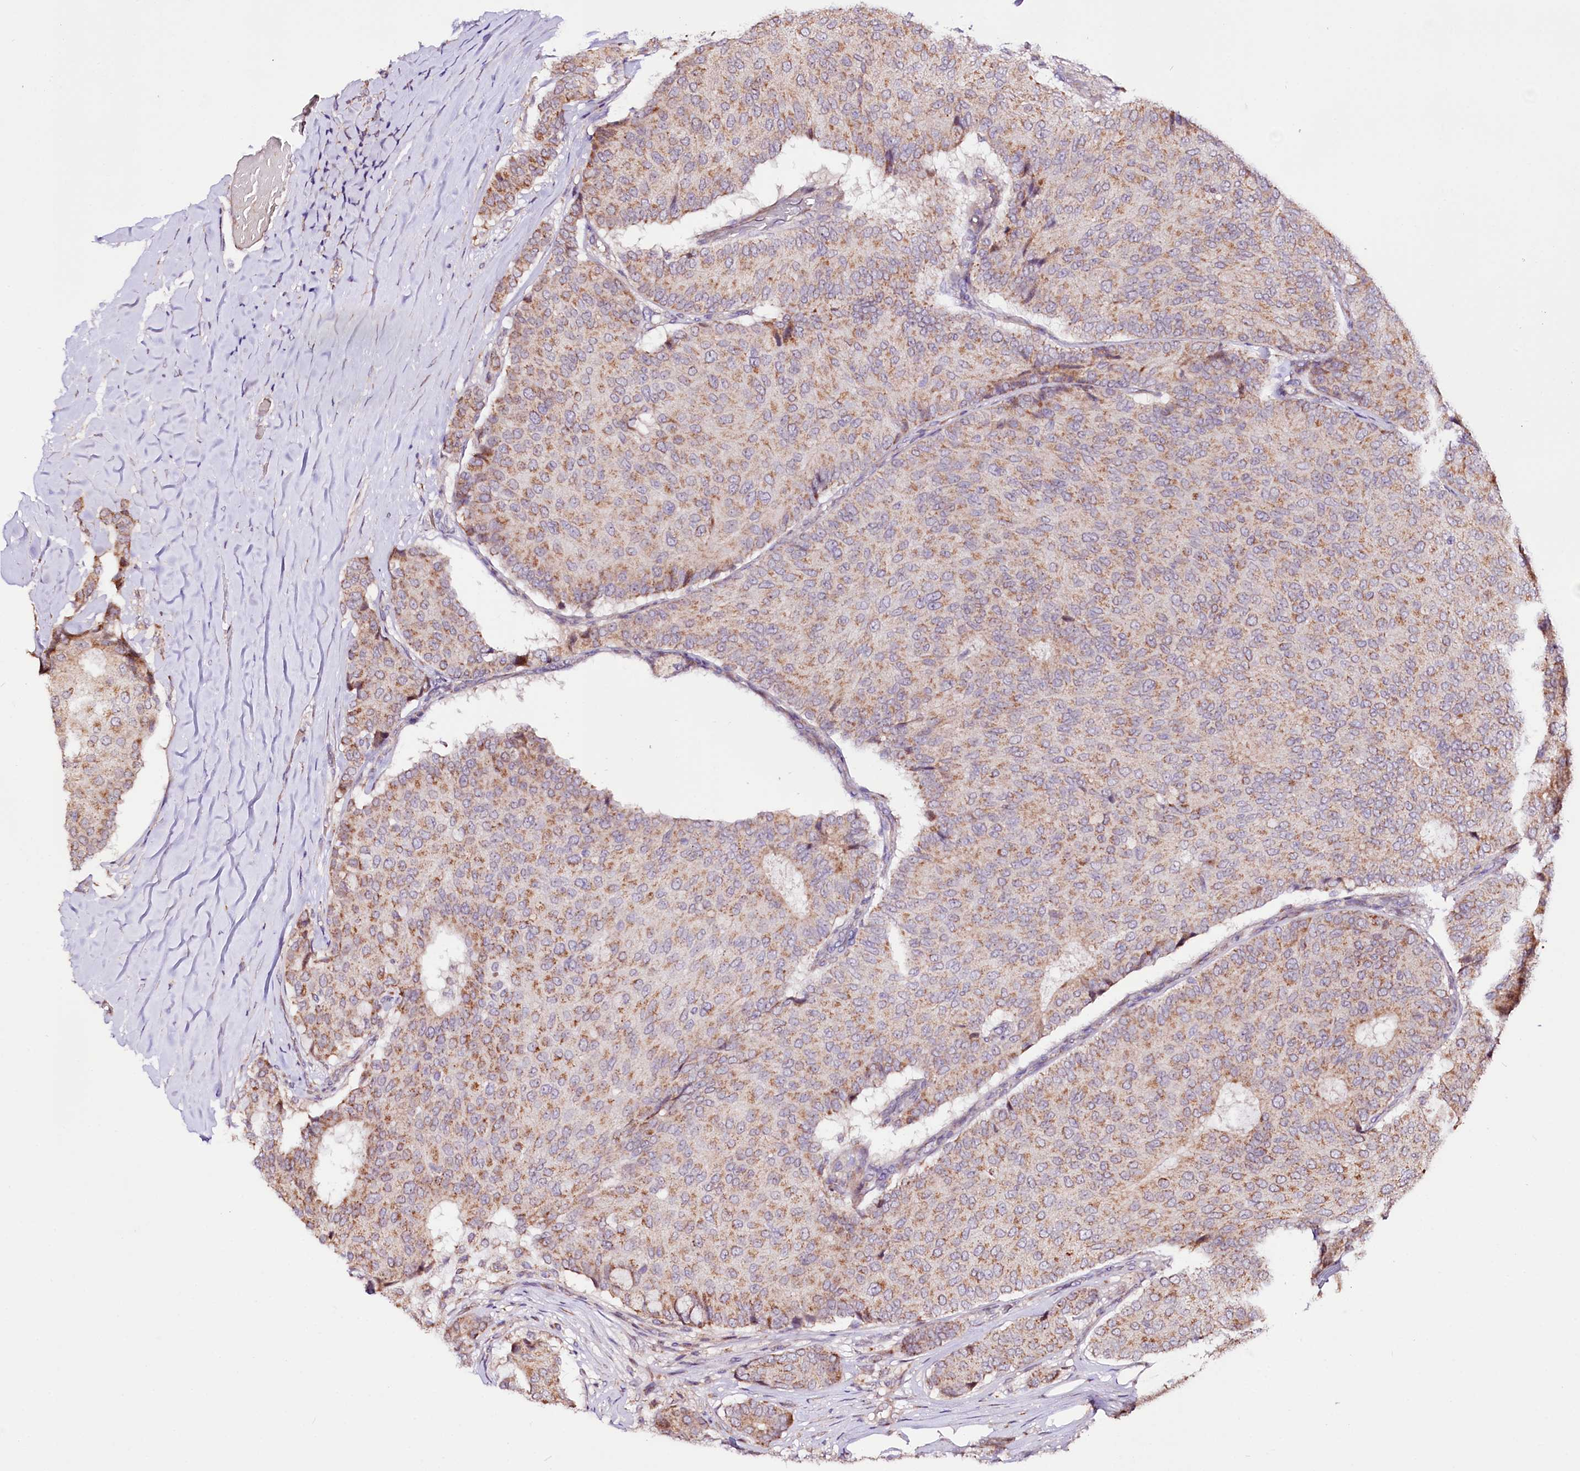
{"staining": {"intensity": "moderate", "quantity": ">75%", "location": "cytoplasmic/membranous"}, "tissue": "breast cancer", "cell_type": "Tumor cells", "image_type": "cancer", "snomed": [{"axis": "morphology", "description": "Duct carcinoma"}, {"axis": "topography", "description": "Breast"}], "caption": "Breast cancer (intraductal carcinoma) stained with DAB (3,3'-diaminobenzidine) IHC reveals medium levels of moderate cytoplasmic/membranous expression in approximately >75% of tumor cells.", "gene": "ST7", "patient": {"sex": "female", "age": 75}}